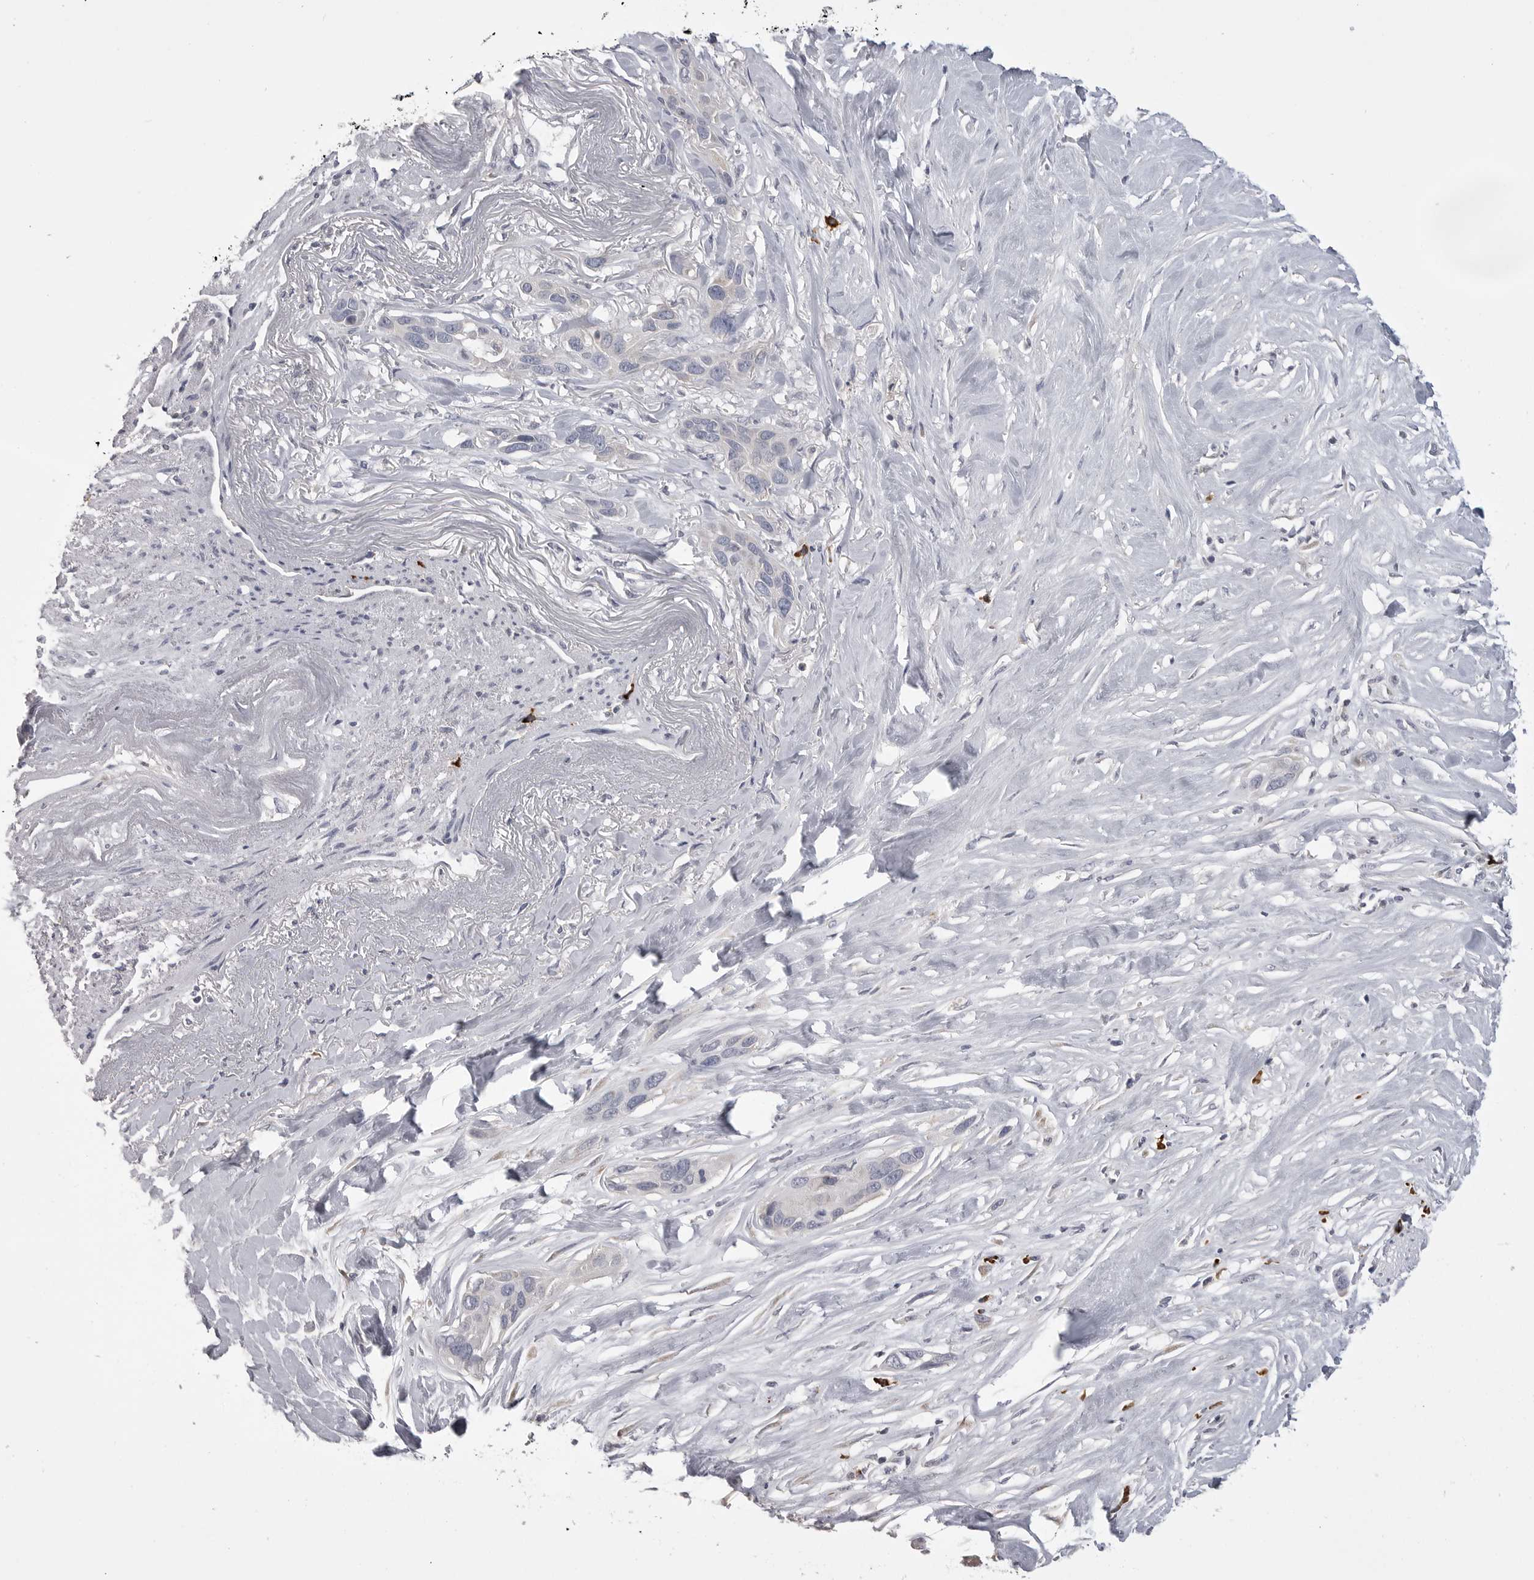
{"staining": {"intensity": "negative", "quantity": "none", "location": "none"}, "tissue": "pancreatic cancer", "cell_type": "Tumor cells", "image_type": "cancer", "snomed": [{"axis": "morphology", "description": "Adenocarcinoma, NOS"}, {"axis": "topography", "description": "Pancreas"}], "caption": "This is an IHC histopathology image of pancreatic cancer. There is no positivity in tumor cells.", "gene": "FKBP2", "patient": {"sex": "female", "age": 60}}